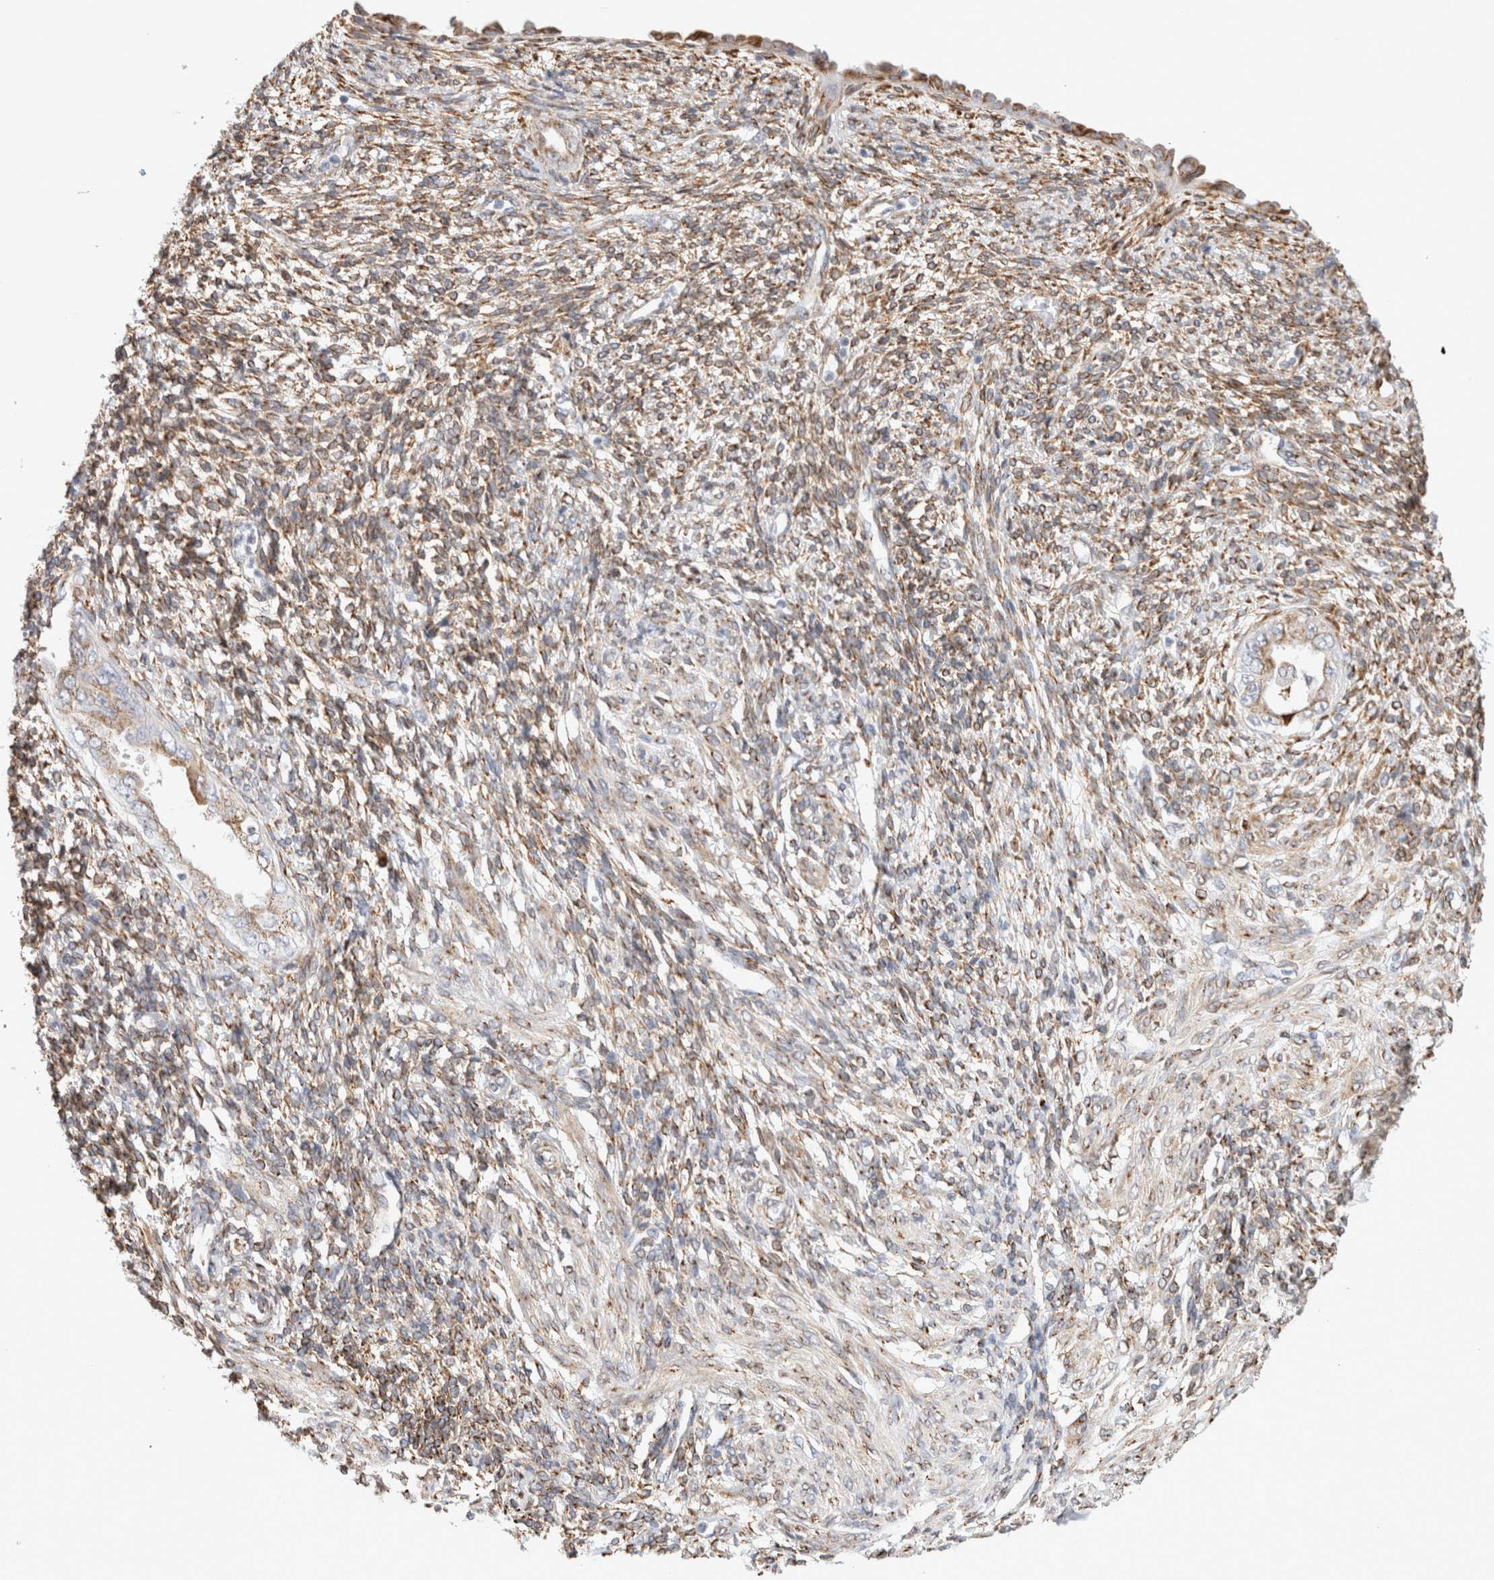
{"staining": {"intensity": "moderate", "quantity": ">75%", "location": "cytoplasmic/membranous"}, "tissue": "endometrium", "cell_type": "Cells in endometrial stroma", "image_type": "normal", "snomed": [{"axis": "morphology", "description": "Normal tissue, NOS"}, {"axis": "topography", "description": "Endometrium"}], "caption": "High-power microscopy captured an immunohistochemistry histopathology image of normal endometrium, revealing moderate cytoplasmic/membranous positivity in approximately >75% of cells in endometrial stroma.", "gene": "MCFD2", "patient": {"sex": "female", "age": 66}}